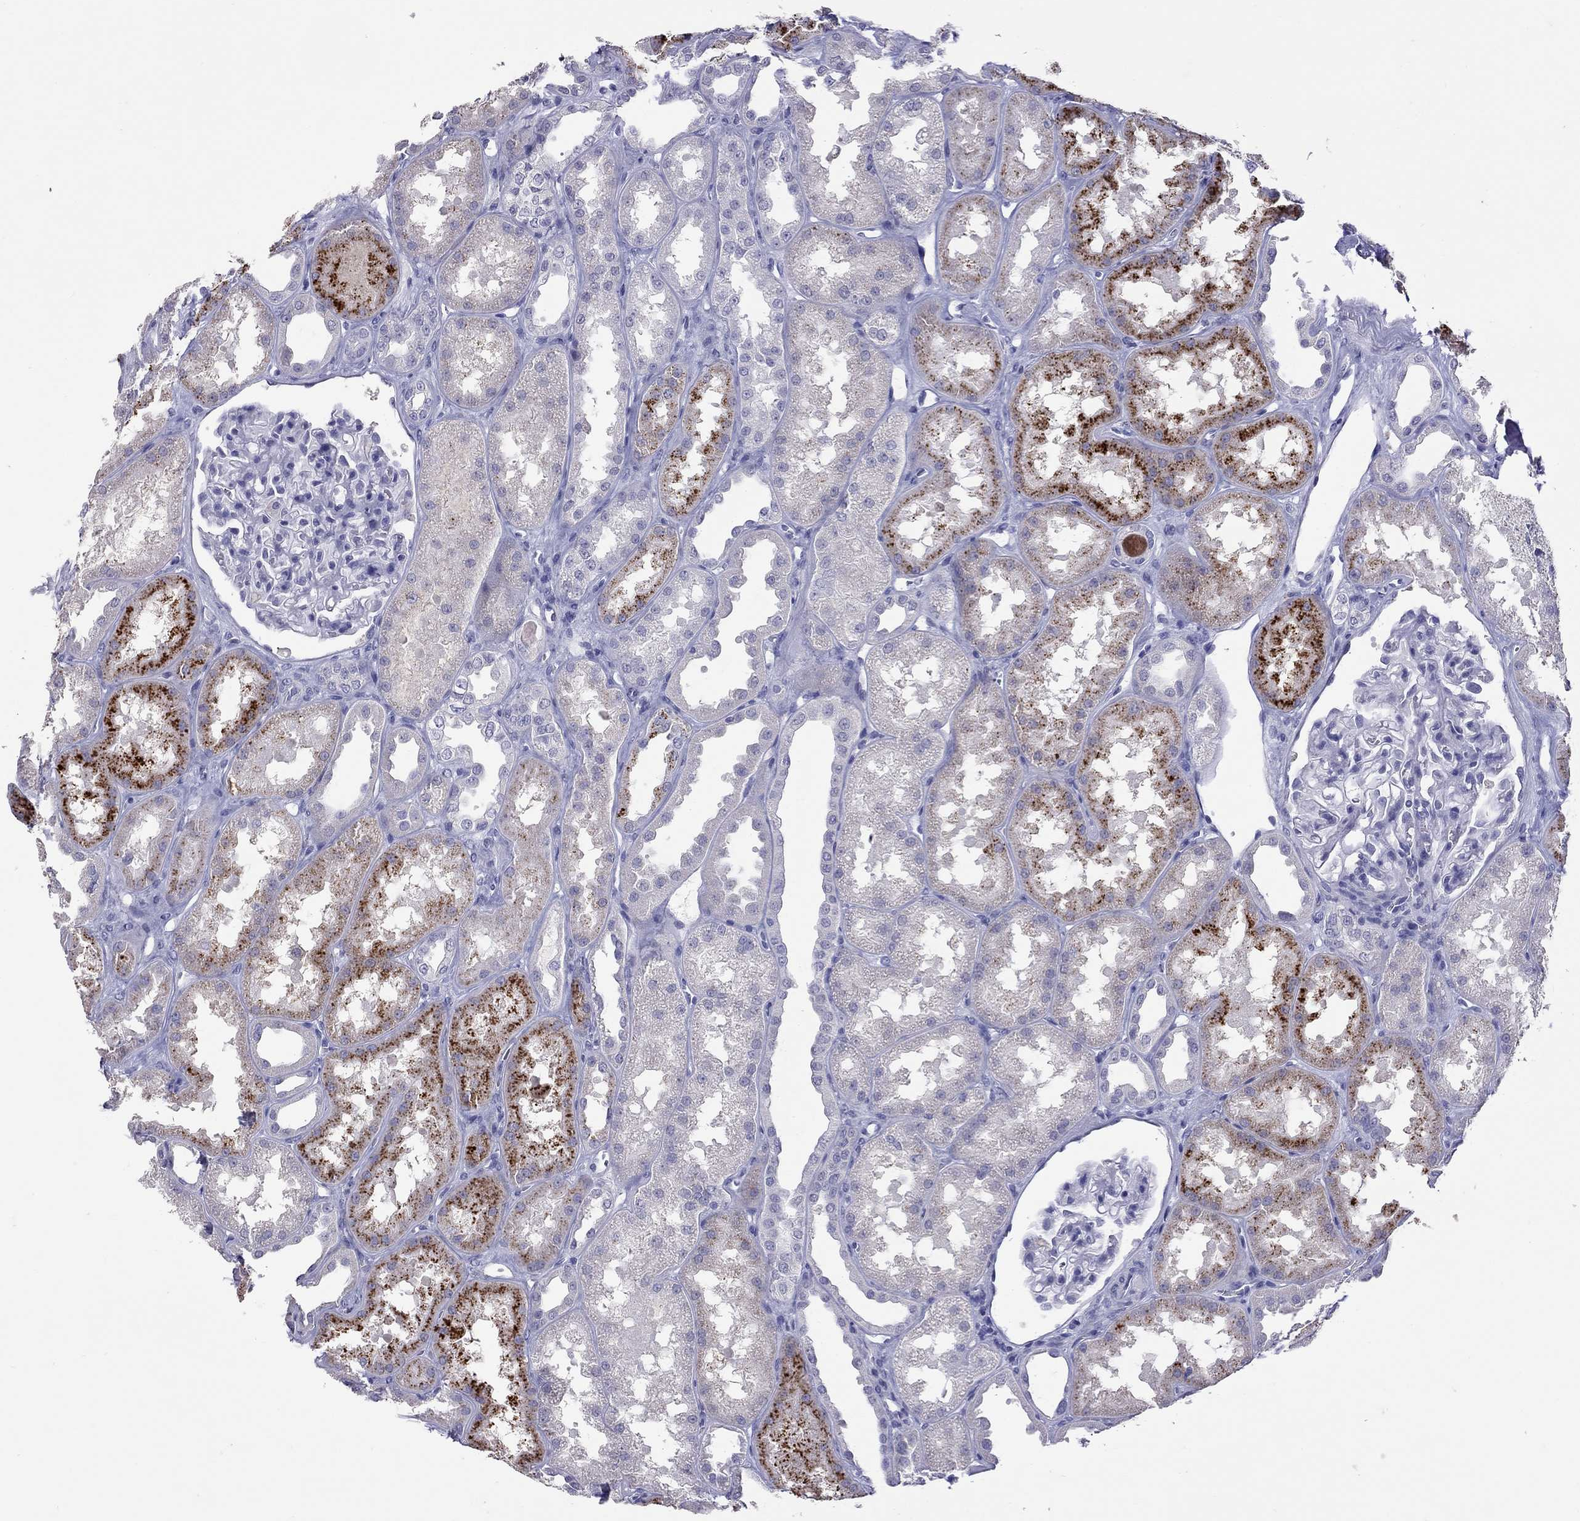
{"staining": {"intensity": "negative", "quantity": "none", "location": "none"}, "tissue": "kidney", "cell_type": "Cells in glomeruli", "image_type": "normal", "snomed": [{"axis": "morphology", "description": "Normal tissue, NOS"}, {"axis": "topography", "description": "Kidney"}], "caption": "This is an immunohistochemistry histopathology image of normal human kidney. There is no expression in cells in glomeruli.", "gene": "SLAMF1", "patient": {"sex": "male", "age": 61}}